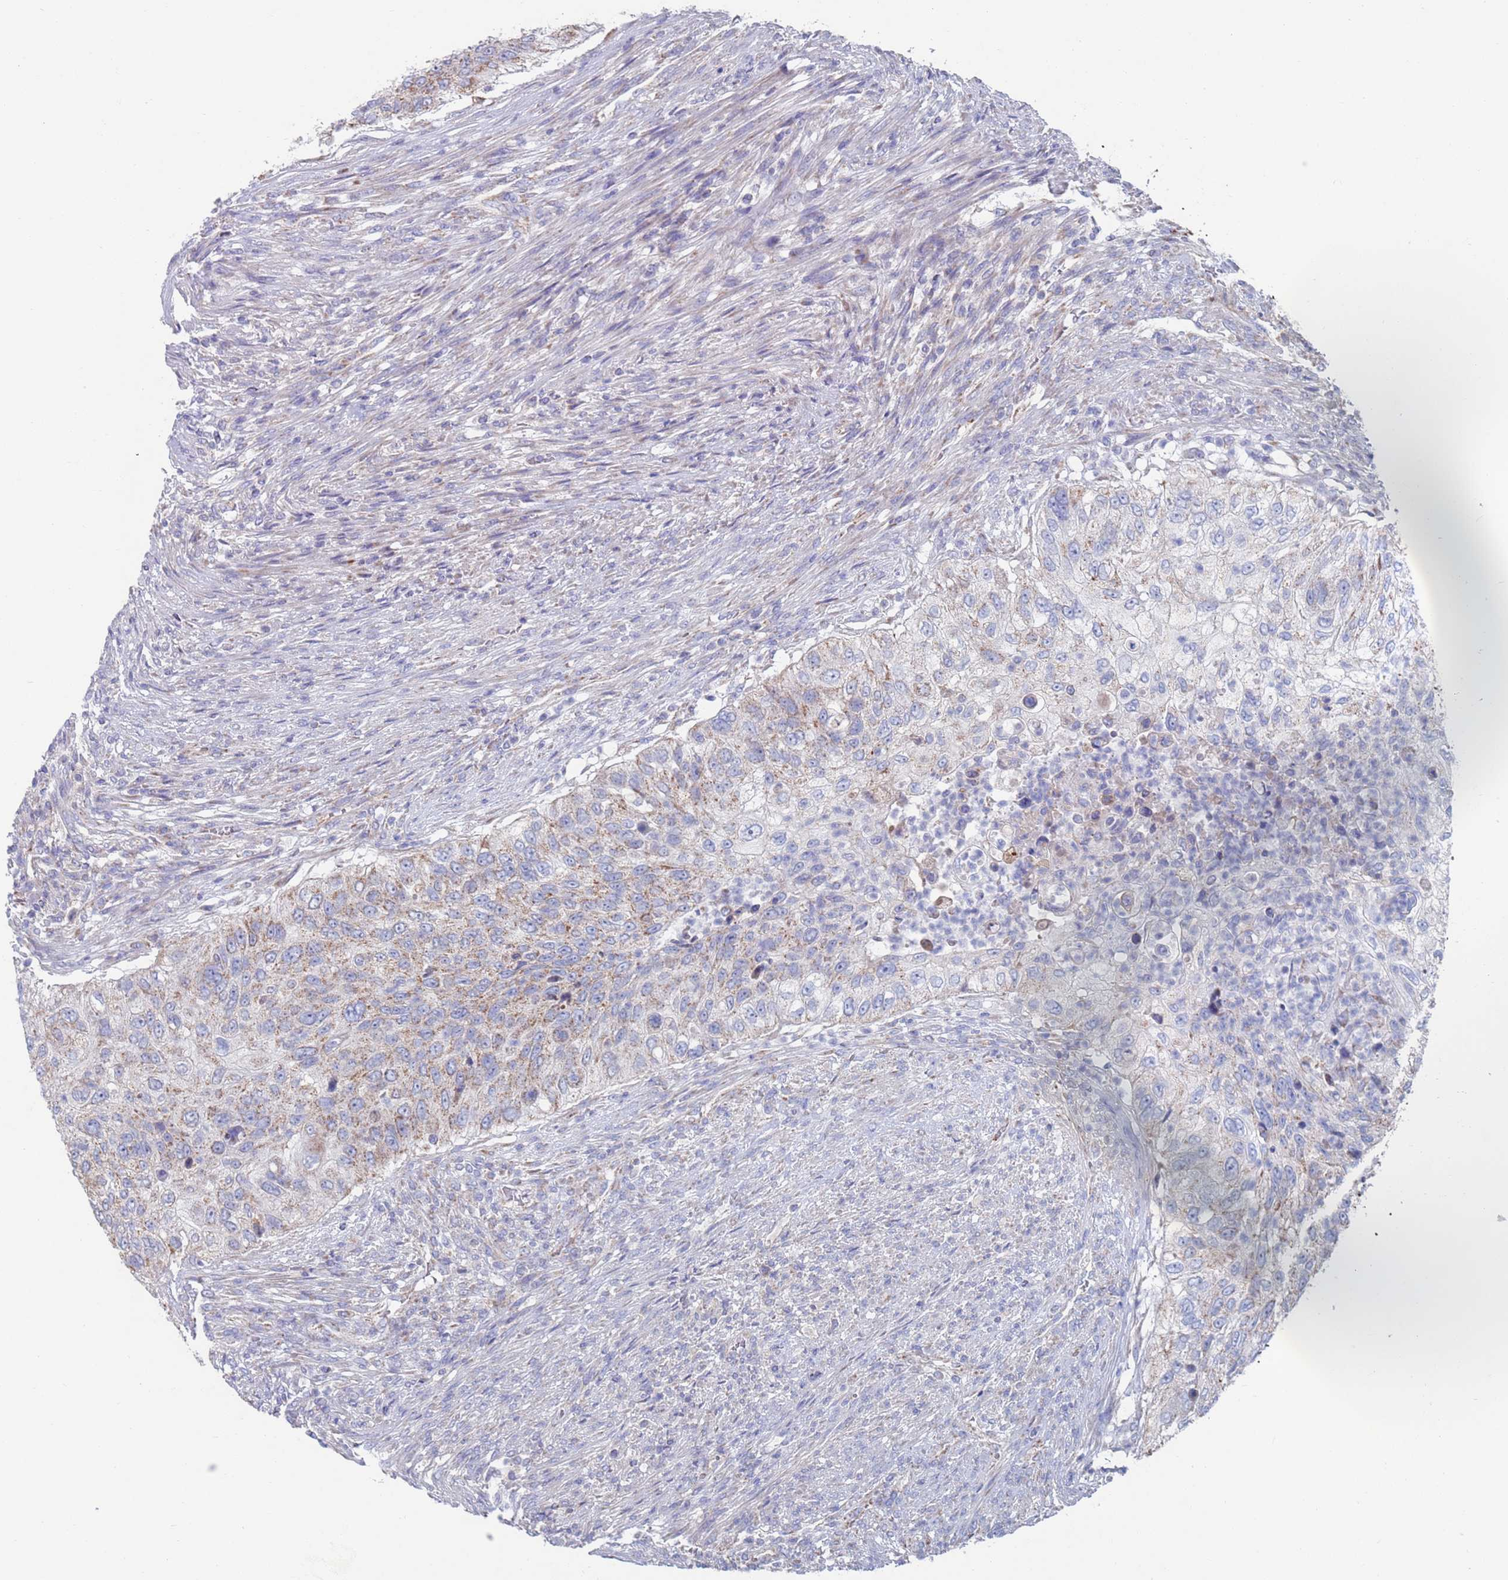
{"staining": {"intensity": "weak", "quantity": "25%-75%", "location": "cytoplasmic/membranous"}, "tissue": "urothelial cancer", "cell_type": "Tumor cells", "image_type": "cancer", "snomed": [{"axis": "morphology", "description": "Urothelial carcinoma, High grade"}, {"axis": "topography", "description": "Urinary bladder"}], "caption": "Human high-grade urothelial carcinoma stained with a brown dye shows weak cytoplasmic/membranous positive expression in approximately 25%-75% of tumor cells.", "gene": "MRPL22", "patient": {"sex": "female", "age": 60}}